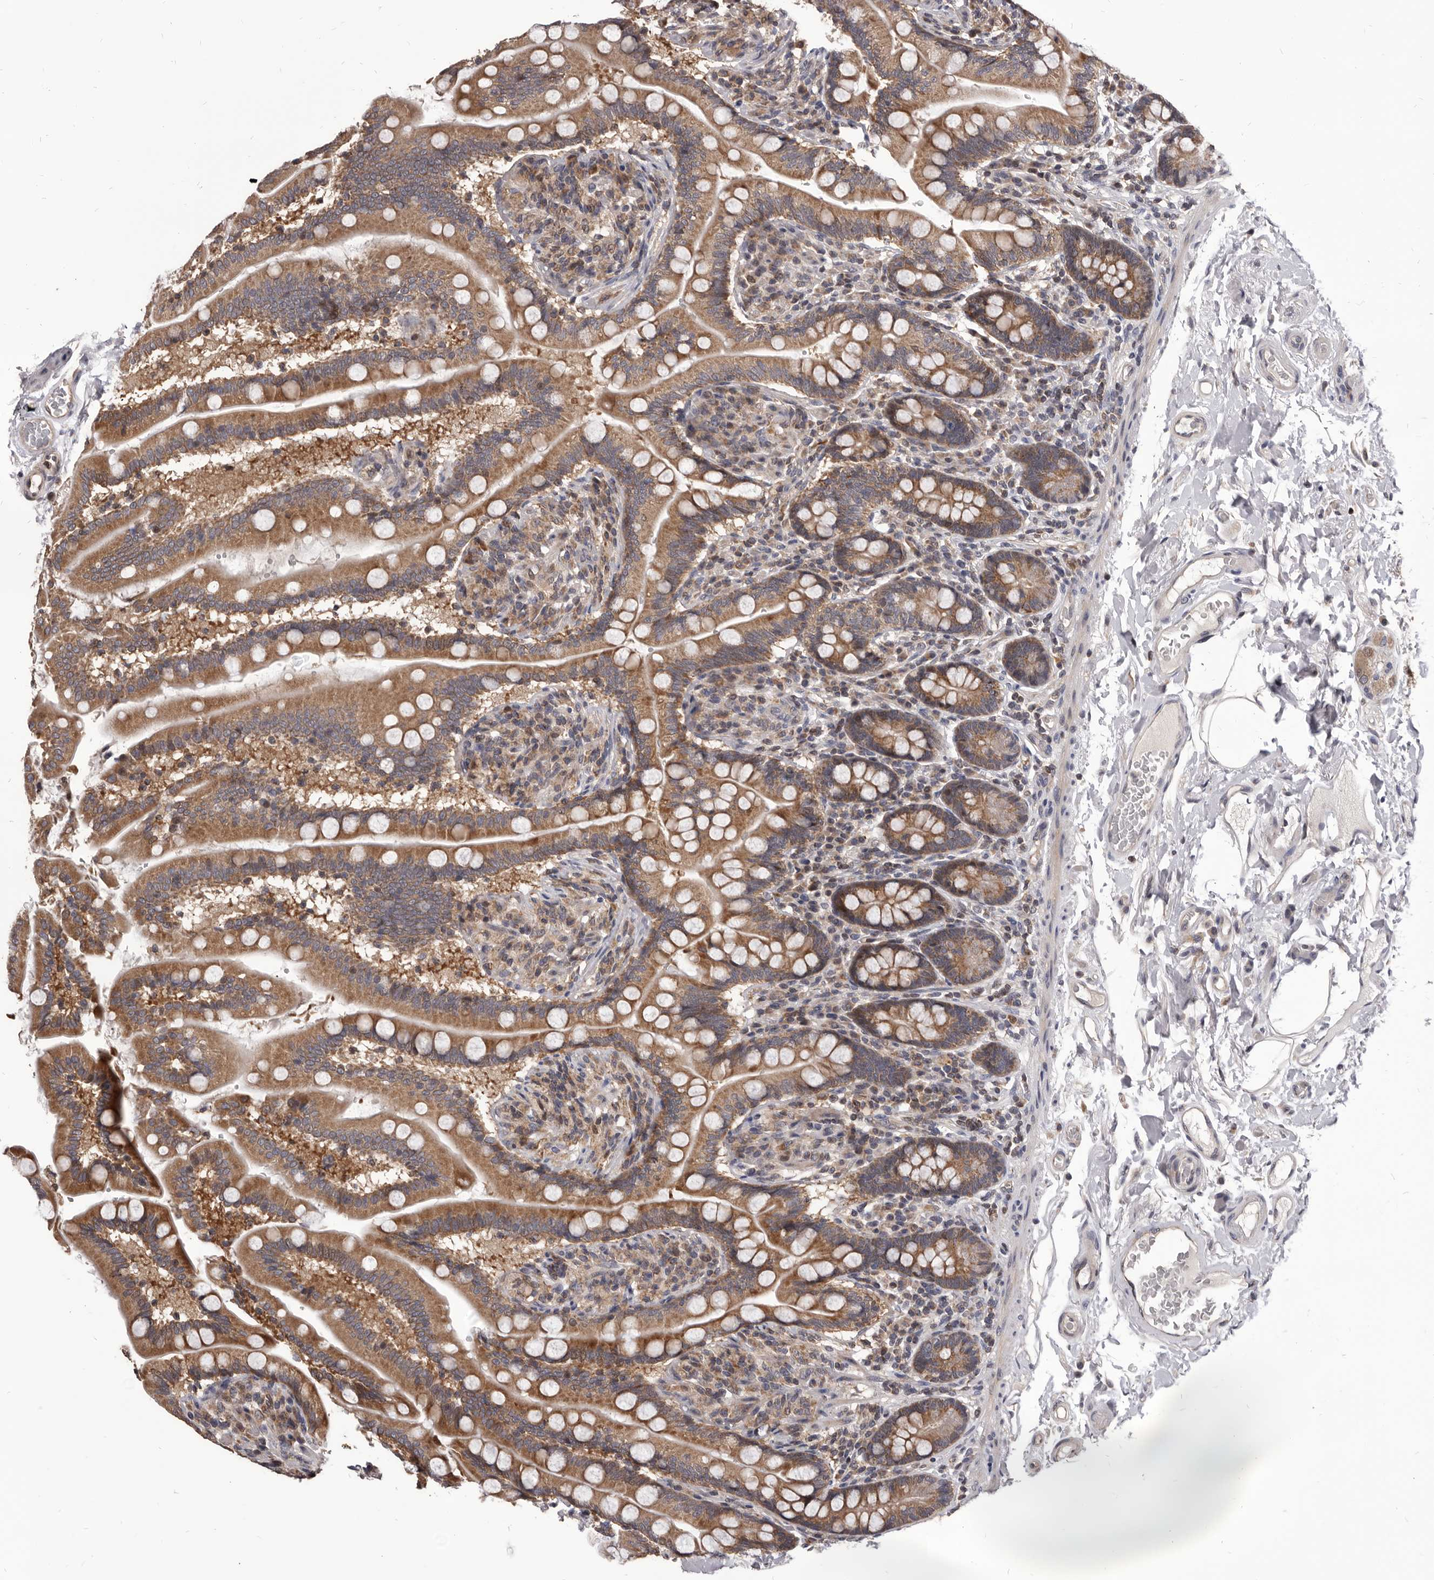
{"staining": {"intensity": "moderate", "quantity": ">75%", "location": "cytoplasmic/membranous"}, "tissue": "small intestine", "cell_type": "Glandular cells", "image_type": "normal", "snomed": [{"axis": "morphology", "description": "Normal tissue, NOS"}, {"axis": "topography", "description": "Small intestine"}], "caption": "Moderate cytoplasmic/membranous positivity for a protein is identified in approximately >75% of glandular cells of unremarkable small intestine using immunohistochemistry.", "gene": "MAP3K14", "patient": {"sex": "female", "age": 64}}